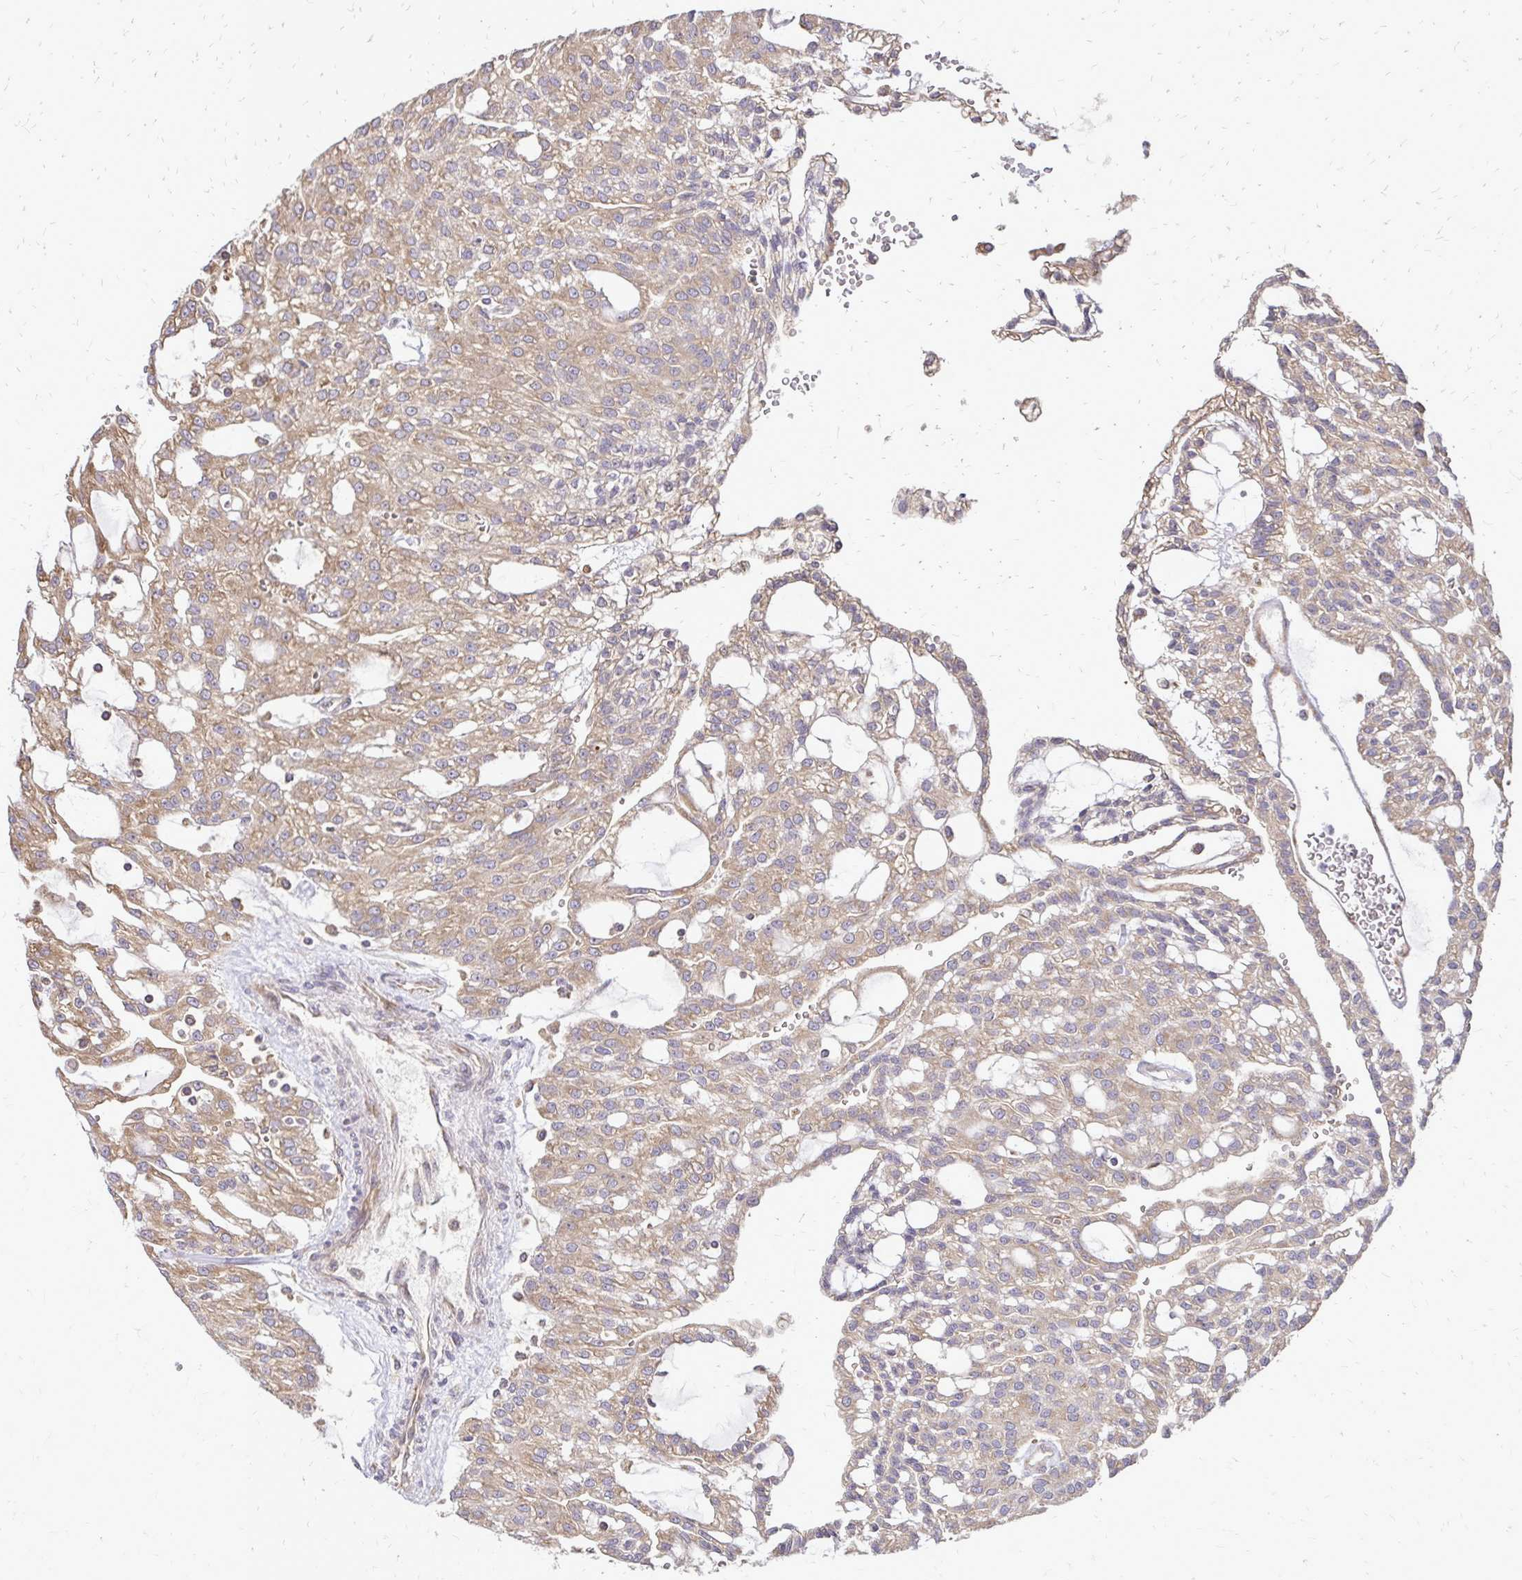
{"staining": {"intensity": "moderate", "quantity": ">75%", "location": "cytoplasmic/membranous"}, "tissue": "renal cancer", "cell_type": "Tumor cells", "image_type": "cancer", "snomed": [{"axis": "morphology", "description": "Adenocarcinoma, NOS"}, {"axis": "topography", "description": "Kidney"}], "caption": "IHC of human adenocarcinoma (renal) exhibits medium levels of moderate cytoplasmic/membranous staining in approximately >75% of tumor cells.", "gene": "RPS3", "patient": {"sex": "male", "age": 63}}